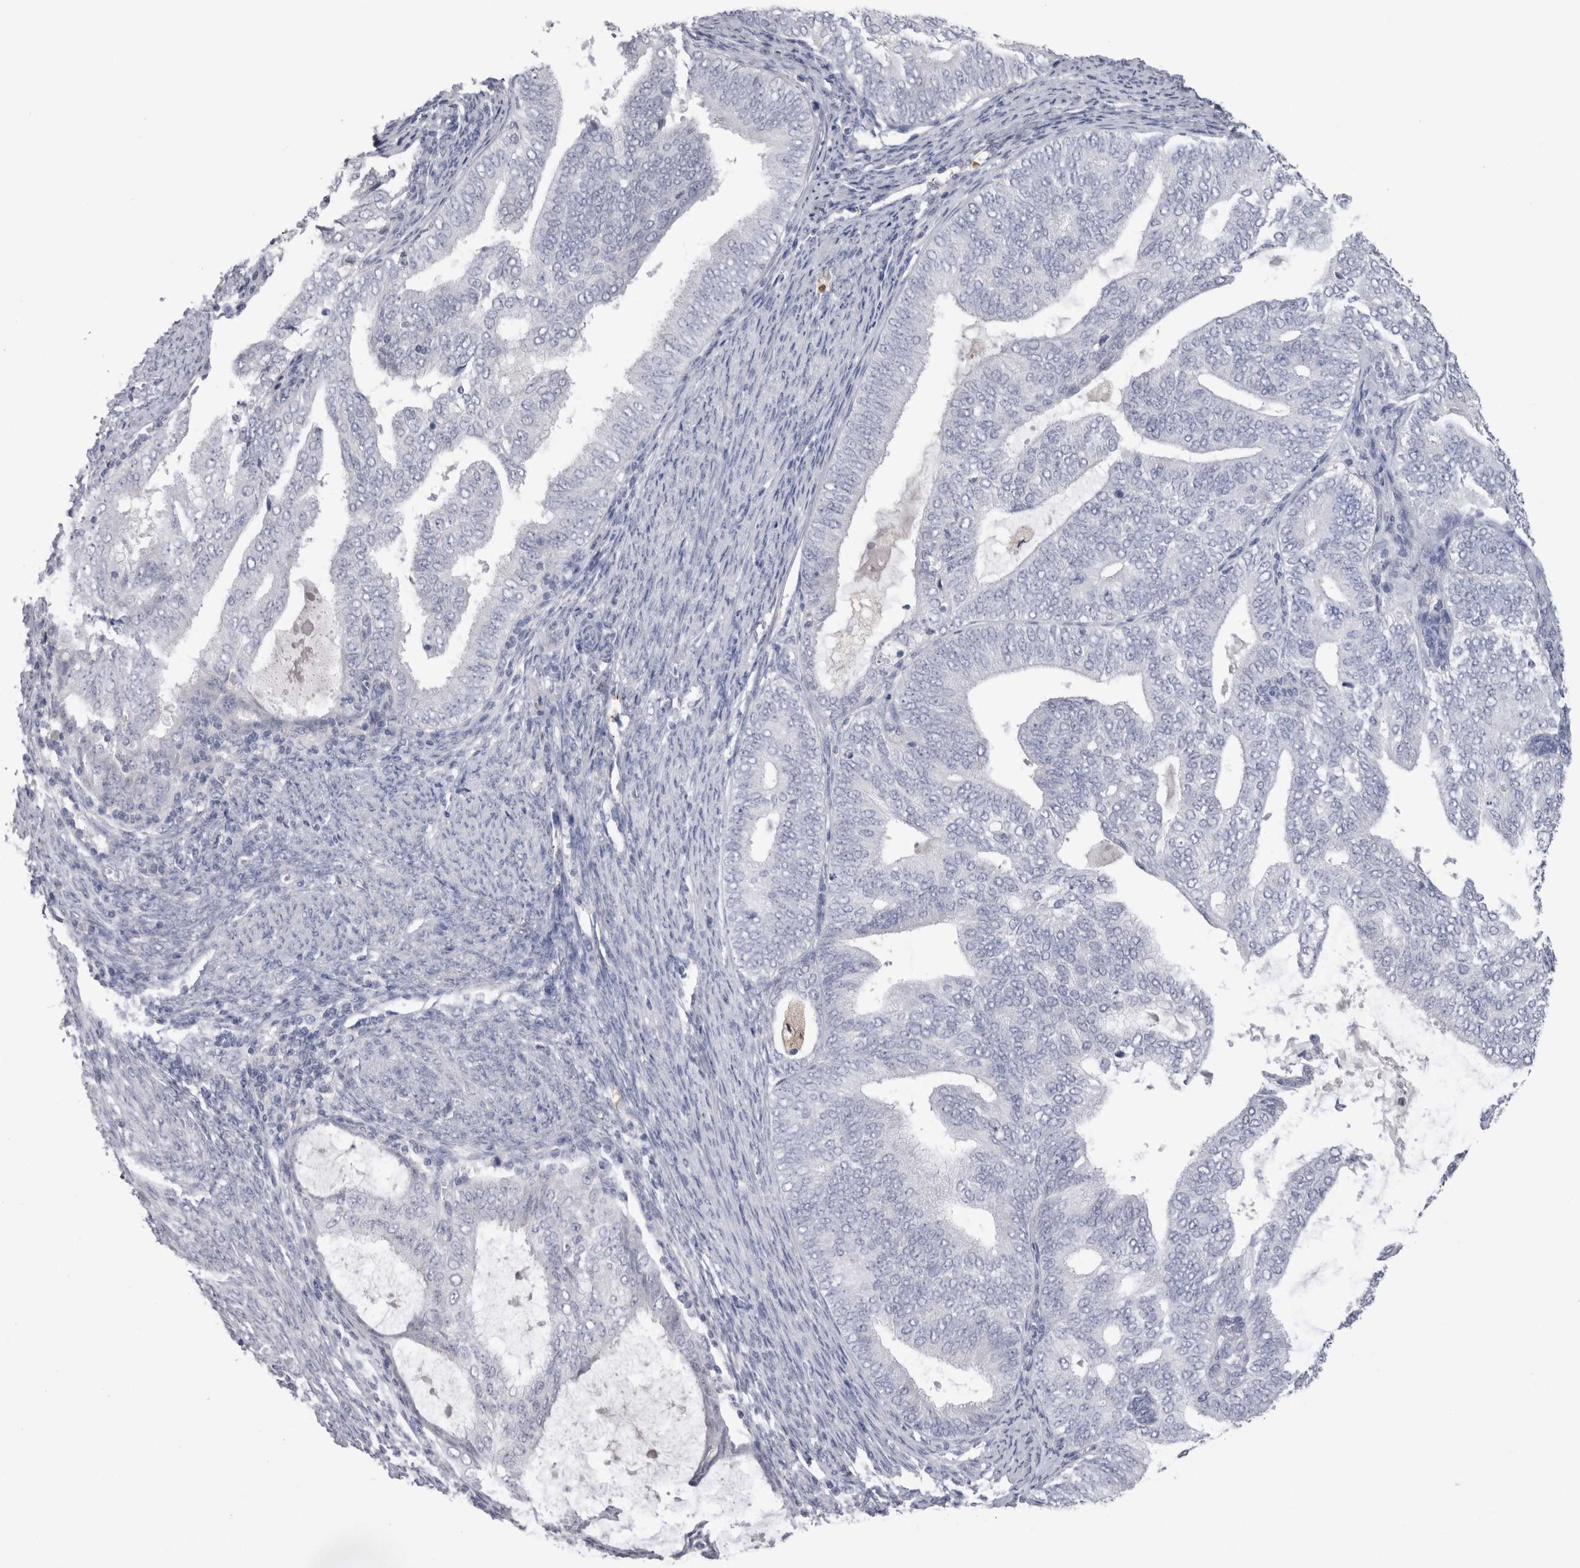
{"staining": {"intensity": "negative", "quantity": "none", "location": "none"}, "tissue": "endometrial cancer", "cell_type": "Tumor cells", "image_type": "cancer", "snomed": [{"axis": "morphology", "description": "Adenocarcinoma, NOS"}, {"axis": "topography", "description": "Endometrium"}], "caption": "This micrograph is of endometrial cancer stained with IHC to label a protein in brown with the nuclei are counter-stained blue. There is no expression in tumor cells.", "gene": "SUCNR1", "patient": {"sex": "female", "age": 58}}